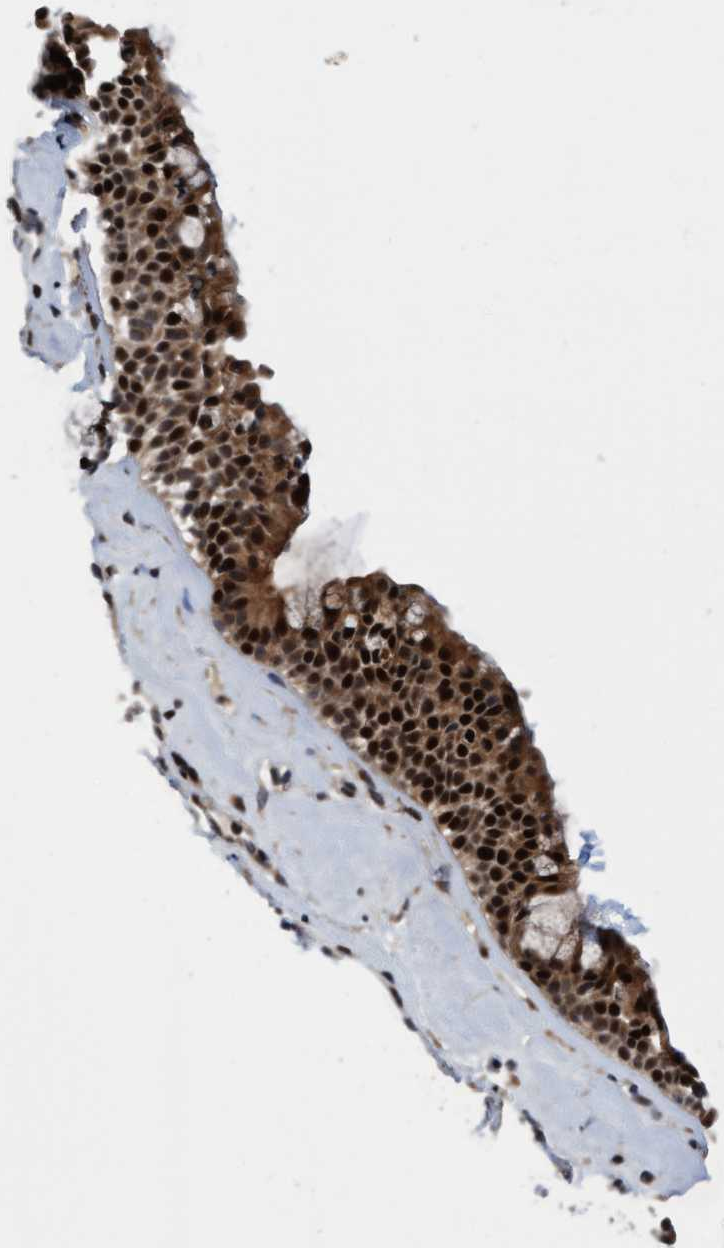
{"staining": {"intensity": "strong", "quantity": ">75%", "location": "cytoplasmic/membranous,nuclear"}, "tissue": "nasopharynx", "cell_type": "Respiratory epithelial cells", "image_type": "normal", "snomed": [{"axis": "morphology", "description": "Normal tissue, NOS"}, {"axis": "topography", "description": "Nasopharynx"}], "caption": "Nasopharynx stained for a protein (brown) shows strong cytoplasmic/membranous,nuclear positive positivity in approximately >75% of respiratory epithelial cells.", "gene": "ITFG1", "patient": {"sex": "female", "age": 42}}